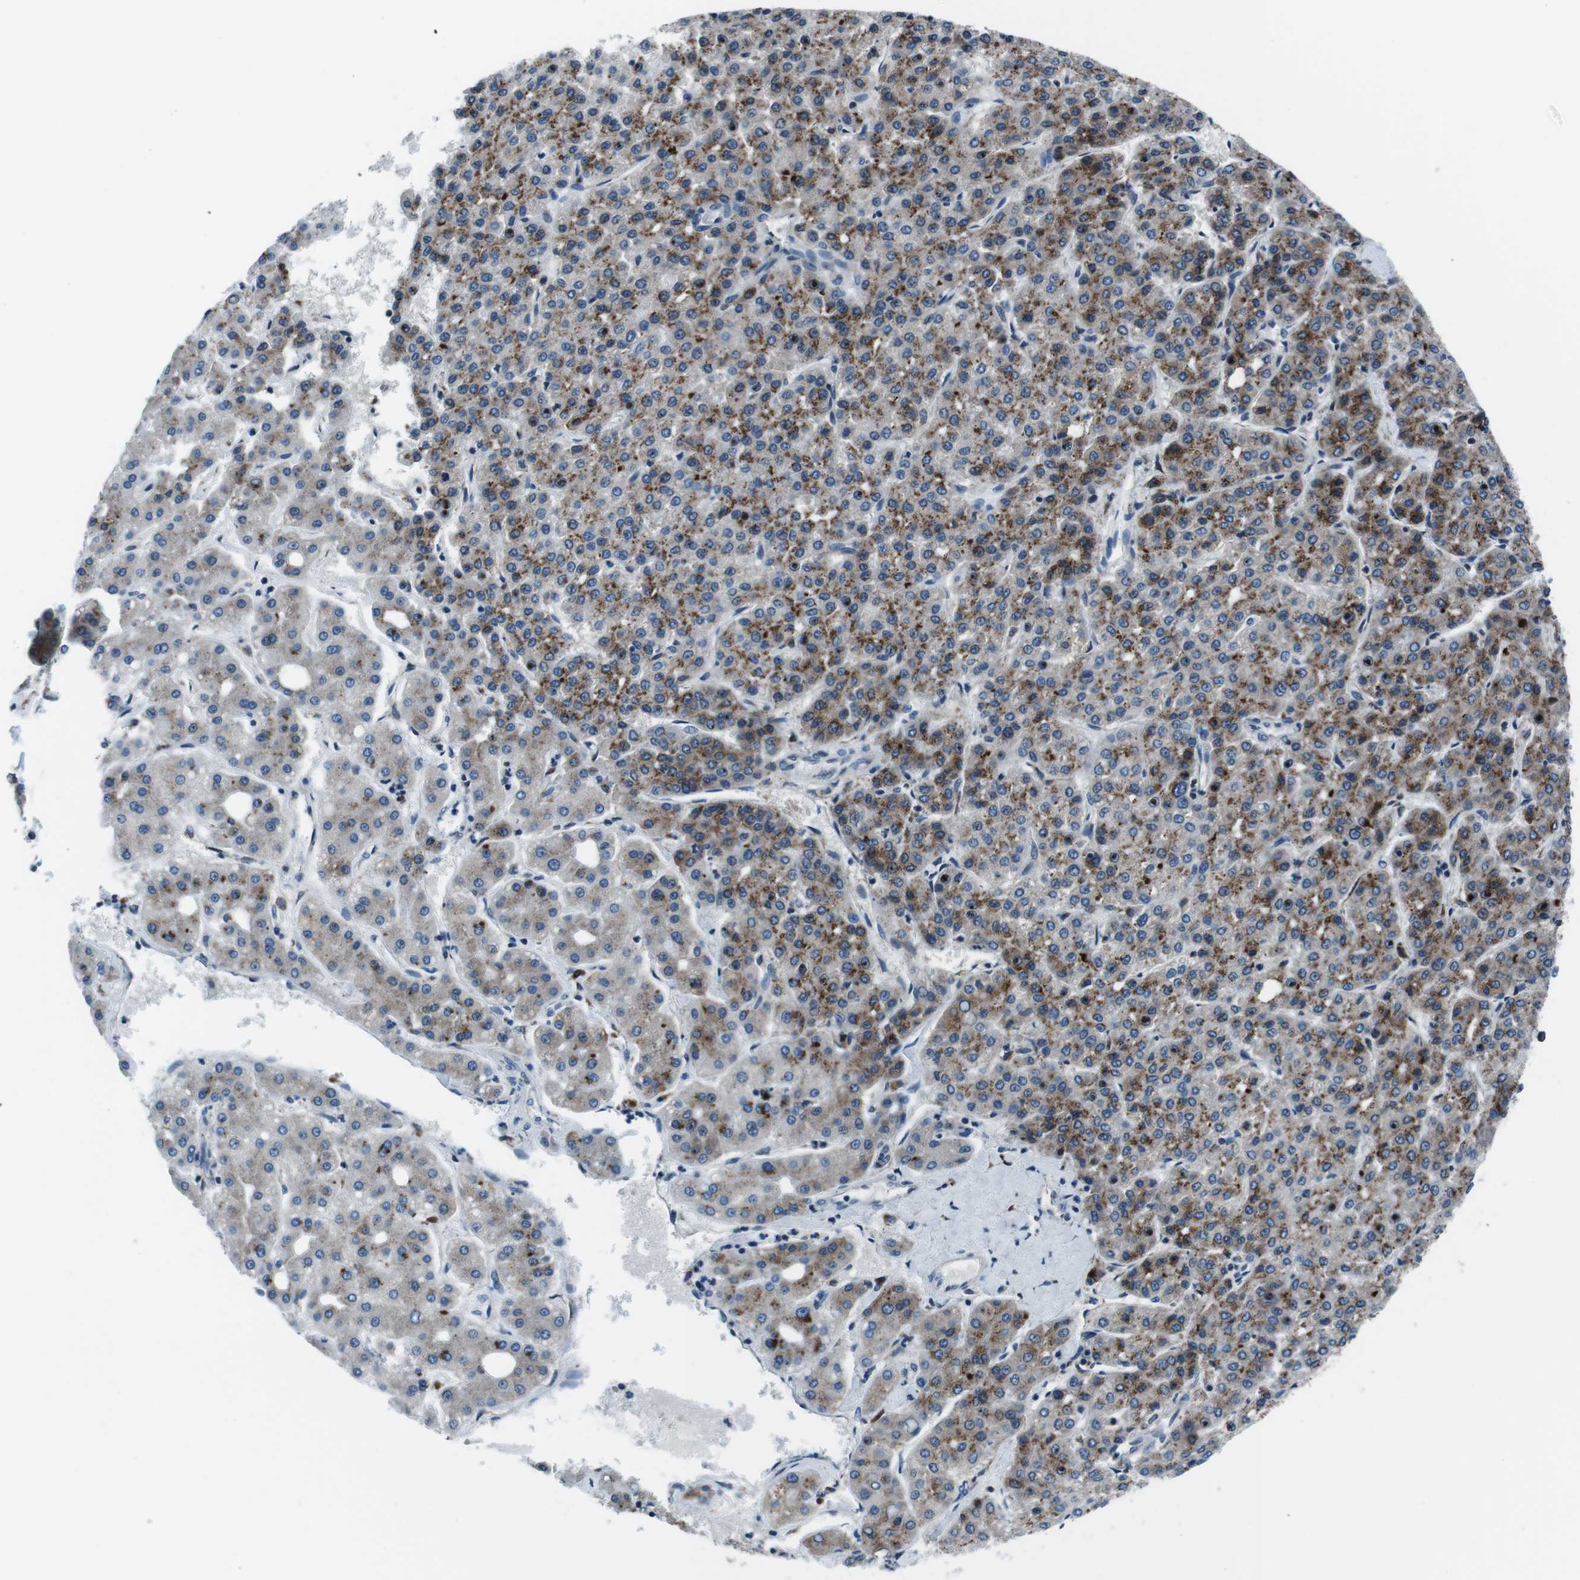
{"staining": {"intensity": "moderate", "quantity": "25%-75%", "location": "cytoplasmic/membranous"}, "tissue": "liver cancer", "cell_type": "Tumor cells", "image_type": "cancer", "snomed": [{"axis": "morphology", "description": "Carcinoma, Hepatocellular, NOS"}, {"axis": "topography", "description": "Liver"}], "caption": "Human liver cancer (hepatocellular carcinoma) stained with a brown dye displays moderate cytoplasmic/membranous positive staining in approximately 25%-75% of tumor cells.", "gene": "NUCB2", "patient": {"sex": "male", "age": 65}}